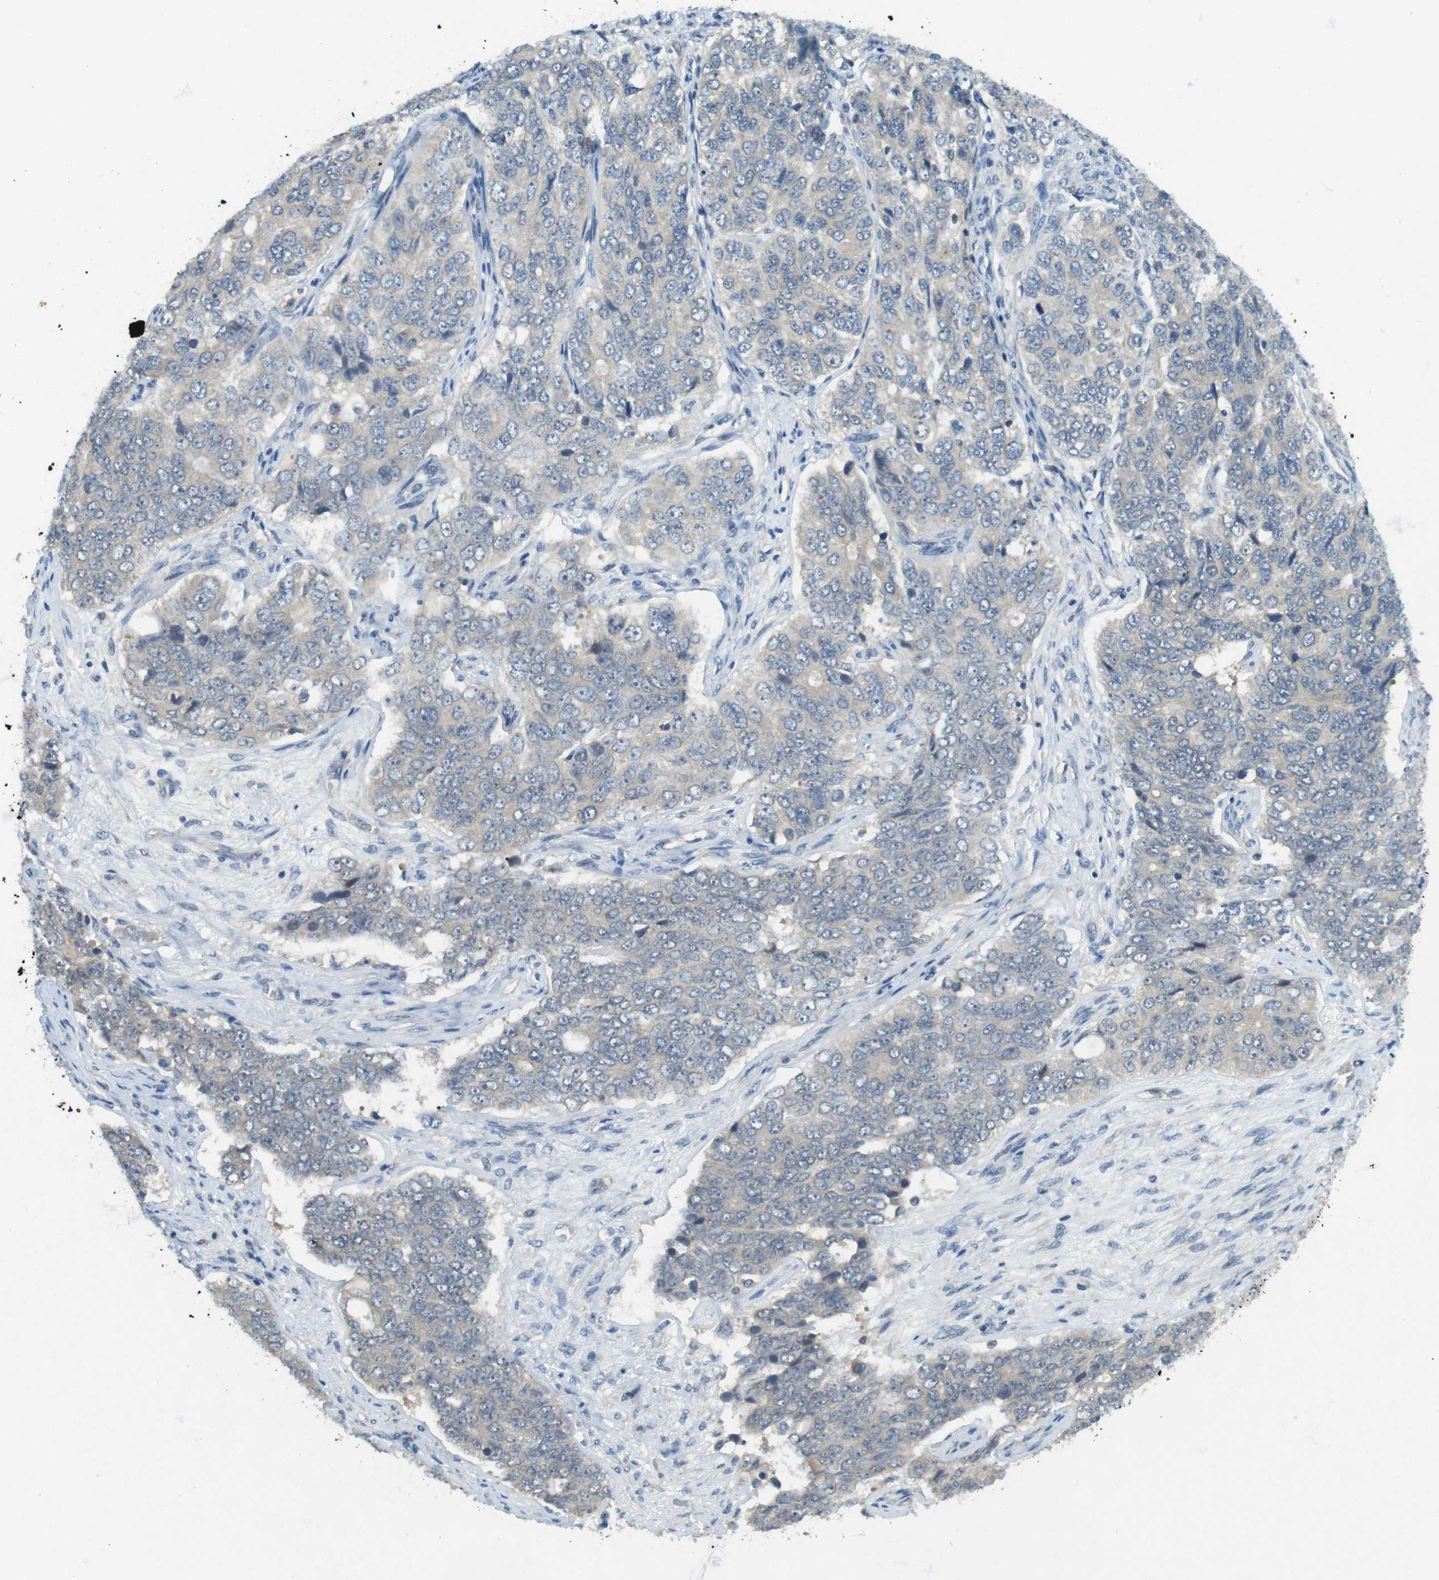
{"staining": {"intensity": "negative", "quantity": "none", "location": "none"}, "tissue": "ovarian cancer", "cell_type": "Tumor cells", "image_type": "cancer", "snomed": [{"axis": "morphology", "description": "Carcinoma, endometroid"}, {"axis": "topography", "description": "Ovary"}], "caption": "IHC micrograph of neoplastic tissue: ovarian cancer stained with DAB demonstrates no significant protein positivity in tumor cells. (DAB IHC, high magnification).", "gene": "SUGT1", "patient": {"sex": "female", "age": 51}}